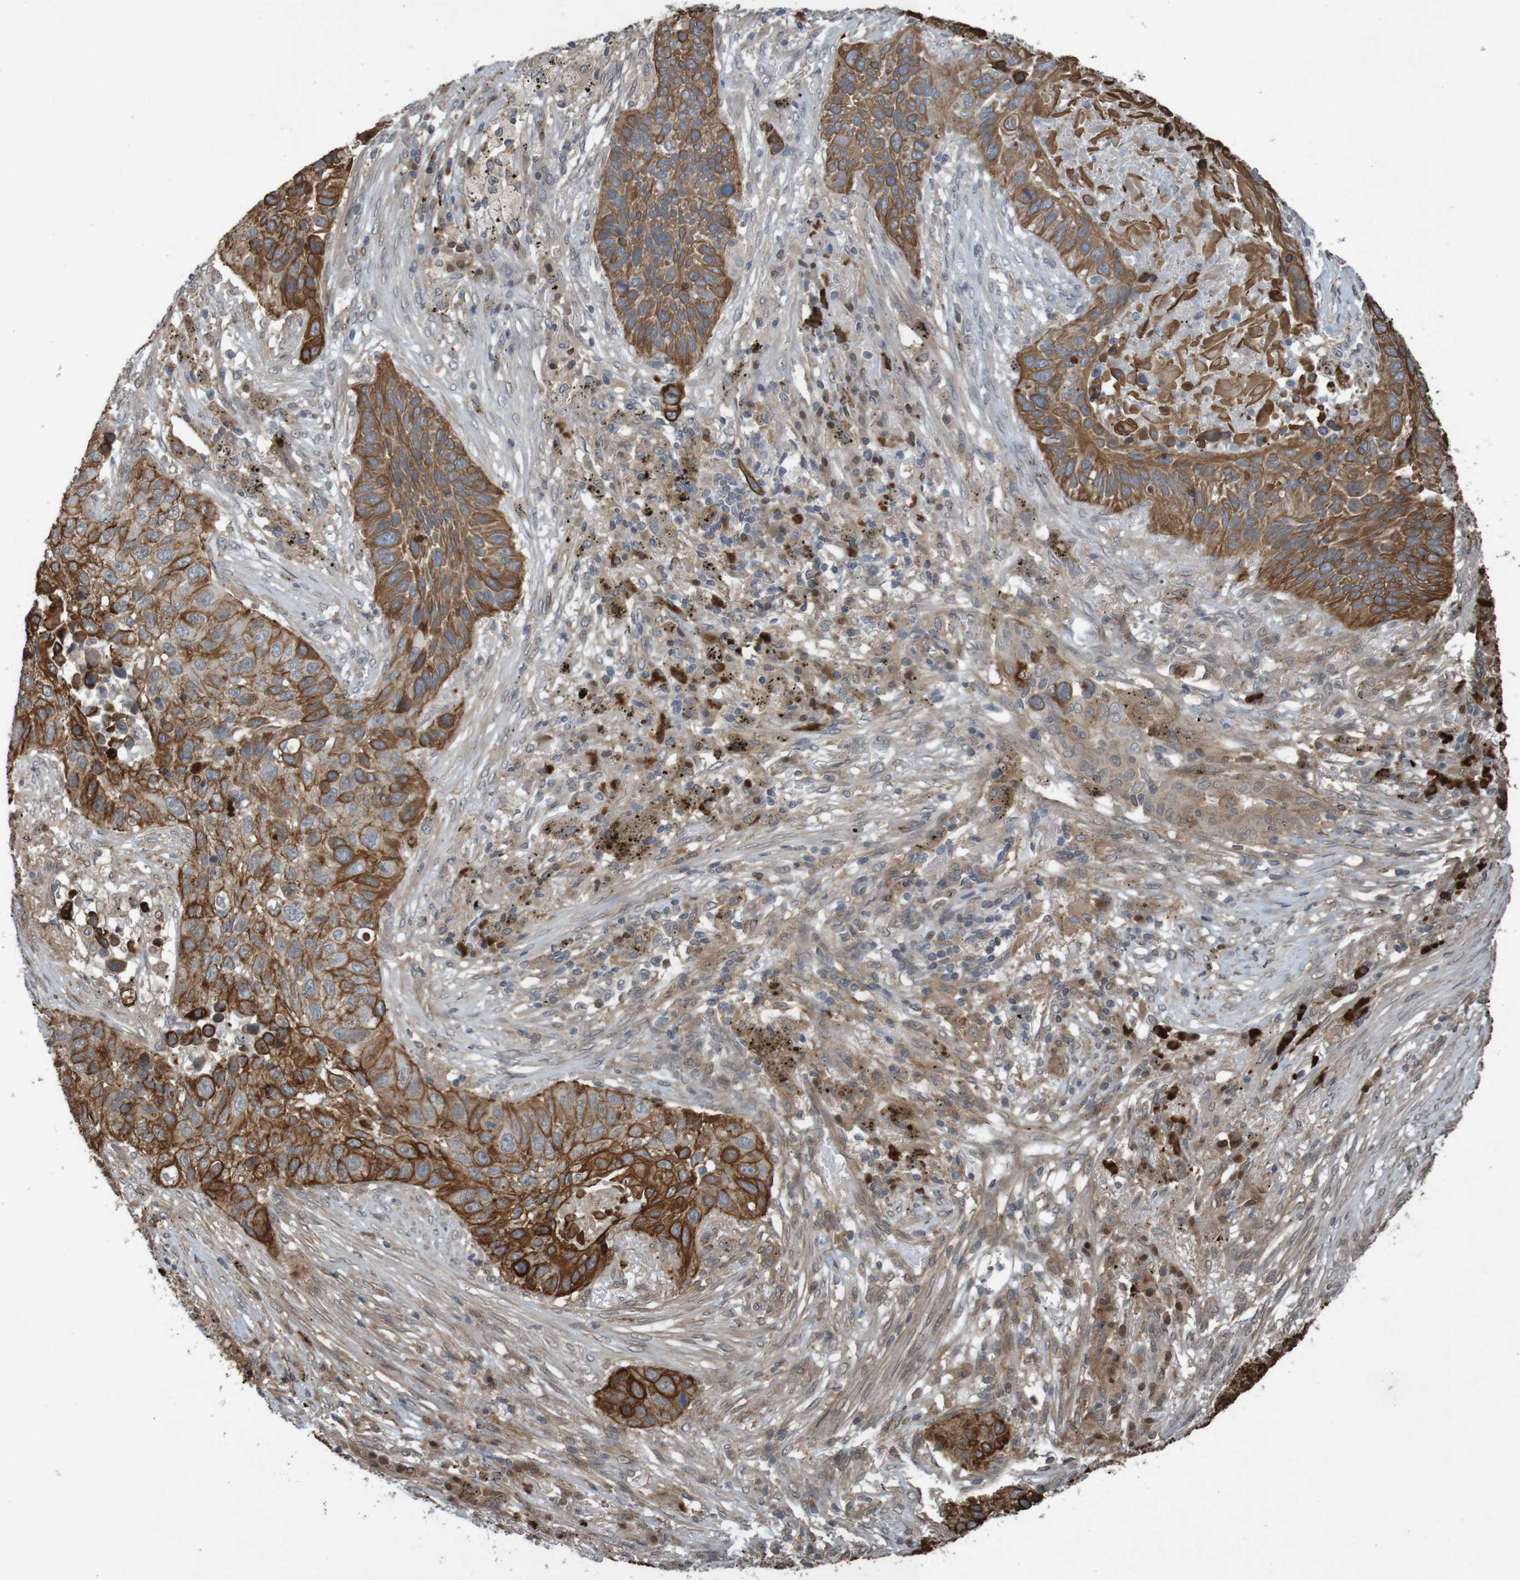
{"staining": {"intensity": "strong", "quantity": ">75%", "location": "cytoplasmic/membranous"}, "tissue": "lung cancer", "cell_type": "Tumor cells", "image_type": "cancer", "snomed": [{"axis": "morphology", "description": "Squamous cell carcinoma, NOS"}, {"axis": "topography", "description": "Lung"}], "caption": "High-magnification brightfield microscopy of lung cancer (squamous cell carcinoma) stained with DAB (3,3'-diaminobenzidine) (brown) and counterstained with hematoxylin (blue). tumor cells exhibit strong cytoplasmic/membranous expression is seen in about>75% of cells. Nuclei are stained in blue.", "gene": "ARHGEF11", "patient": {"sex": "male", "age": 57}}